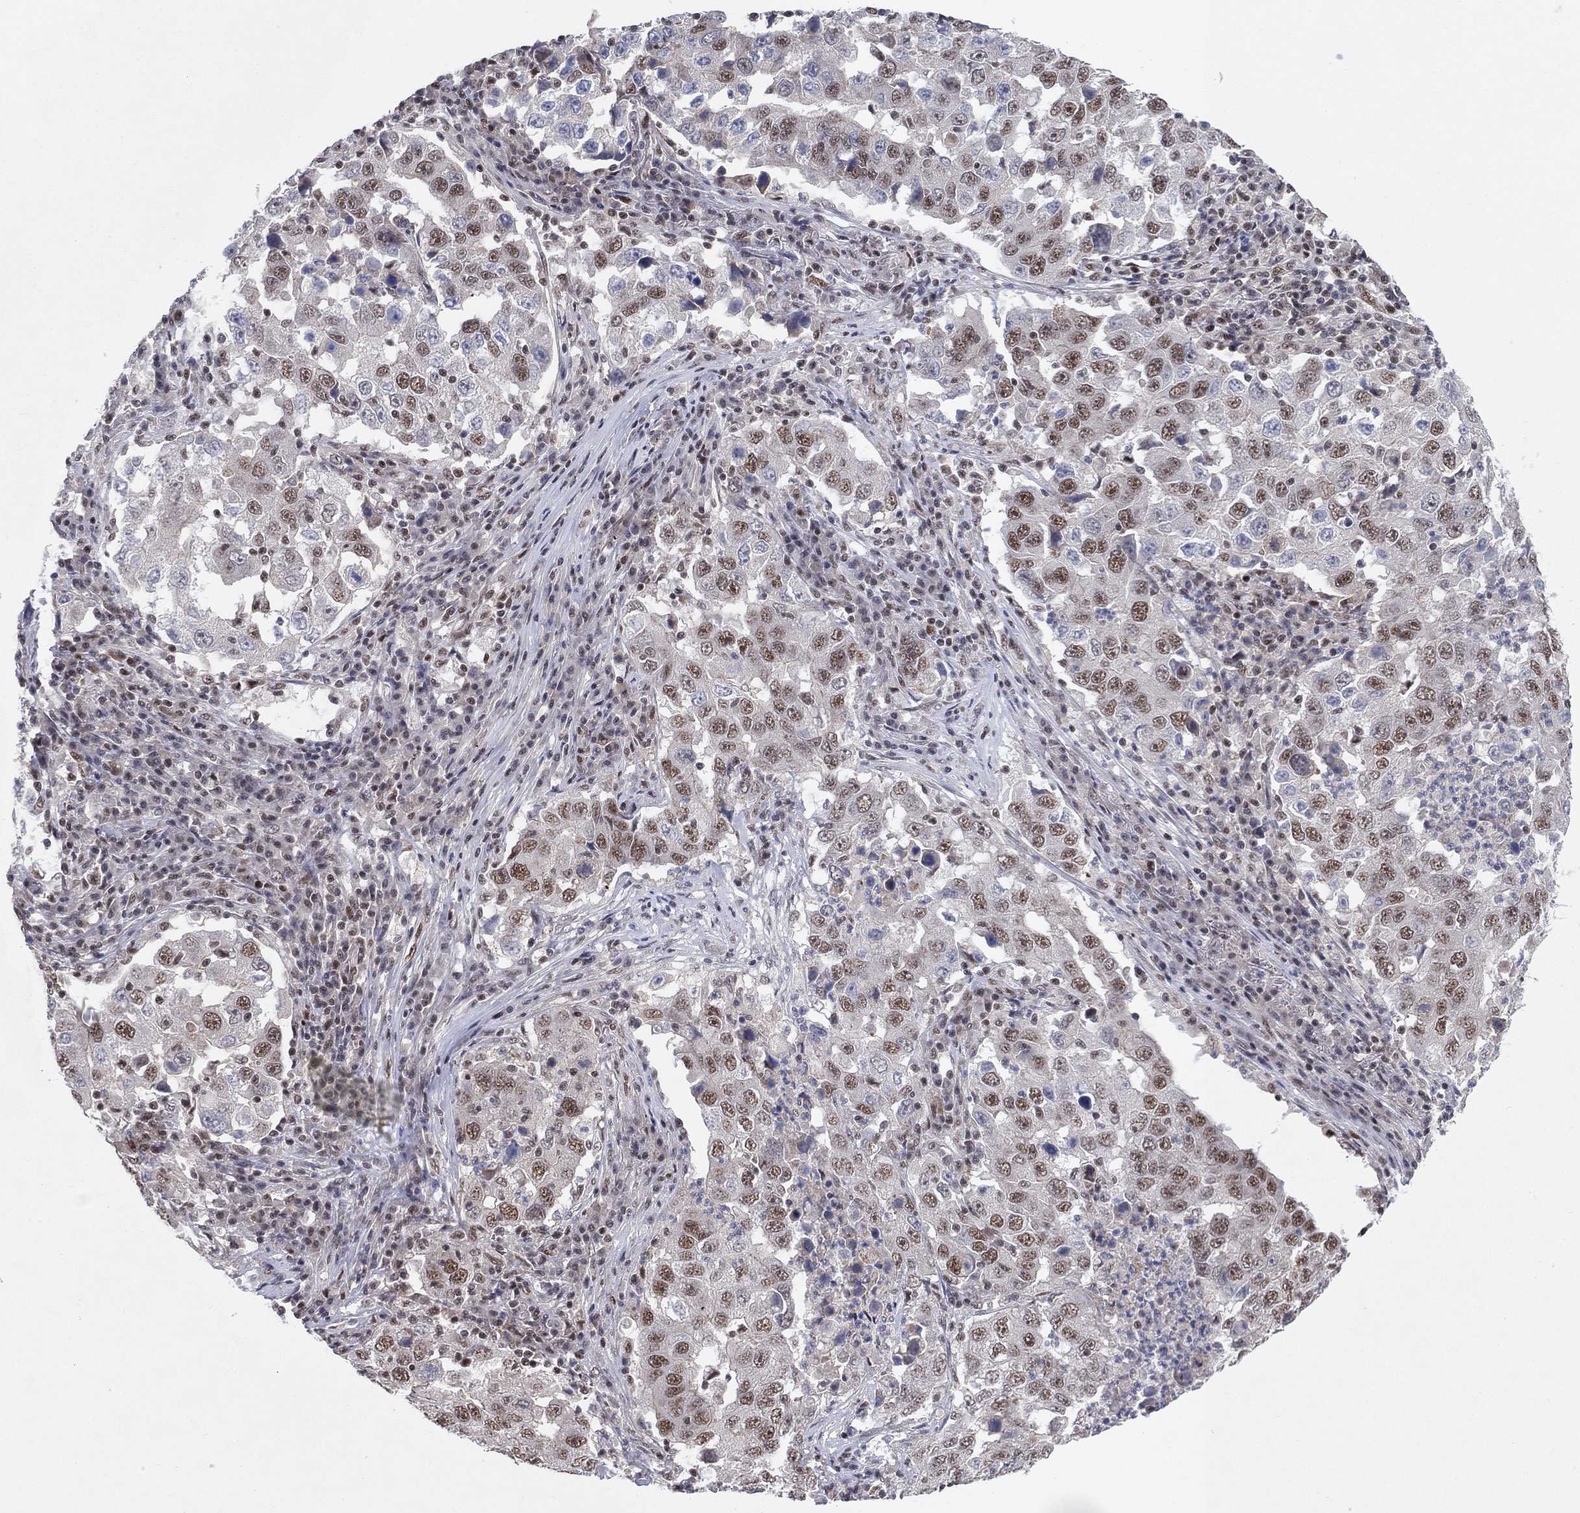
{"staining": {"intensity": "moderate", "quantity": "25%-75%", "location": "nuclear"}, "tissue": "lung cancer", "cell_type": "Tumor cells", "image_type": "cancer", "snomed": [{"axis": "morphology", "description": "Adenocarcinoma, NOS"}, {"axis": "topography", "description": "Lung"}], "caption": "This photomicrograph reveals immunohistochemistry (IHC) staining of human lung adenocarcinoma, with medium moderate nuclear staining in about 25%-75% of tumor cells.", "gene": "DGCR8", "patient": {"sex": "male", "age": 73}}